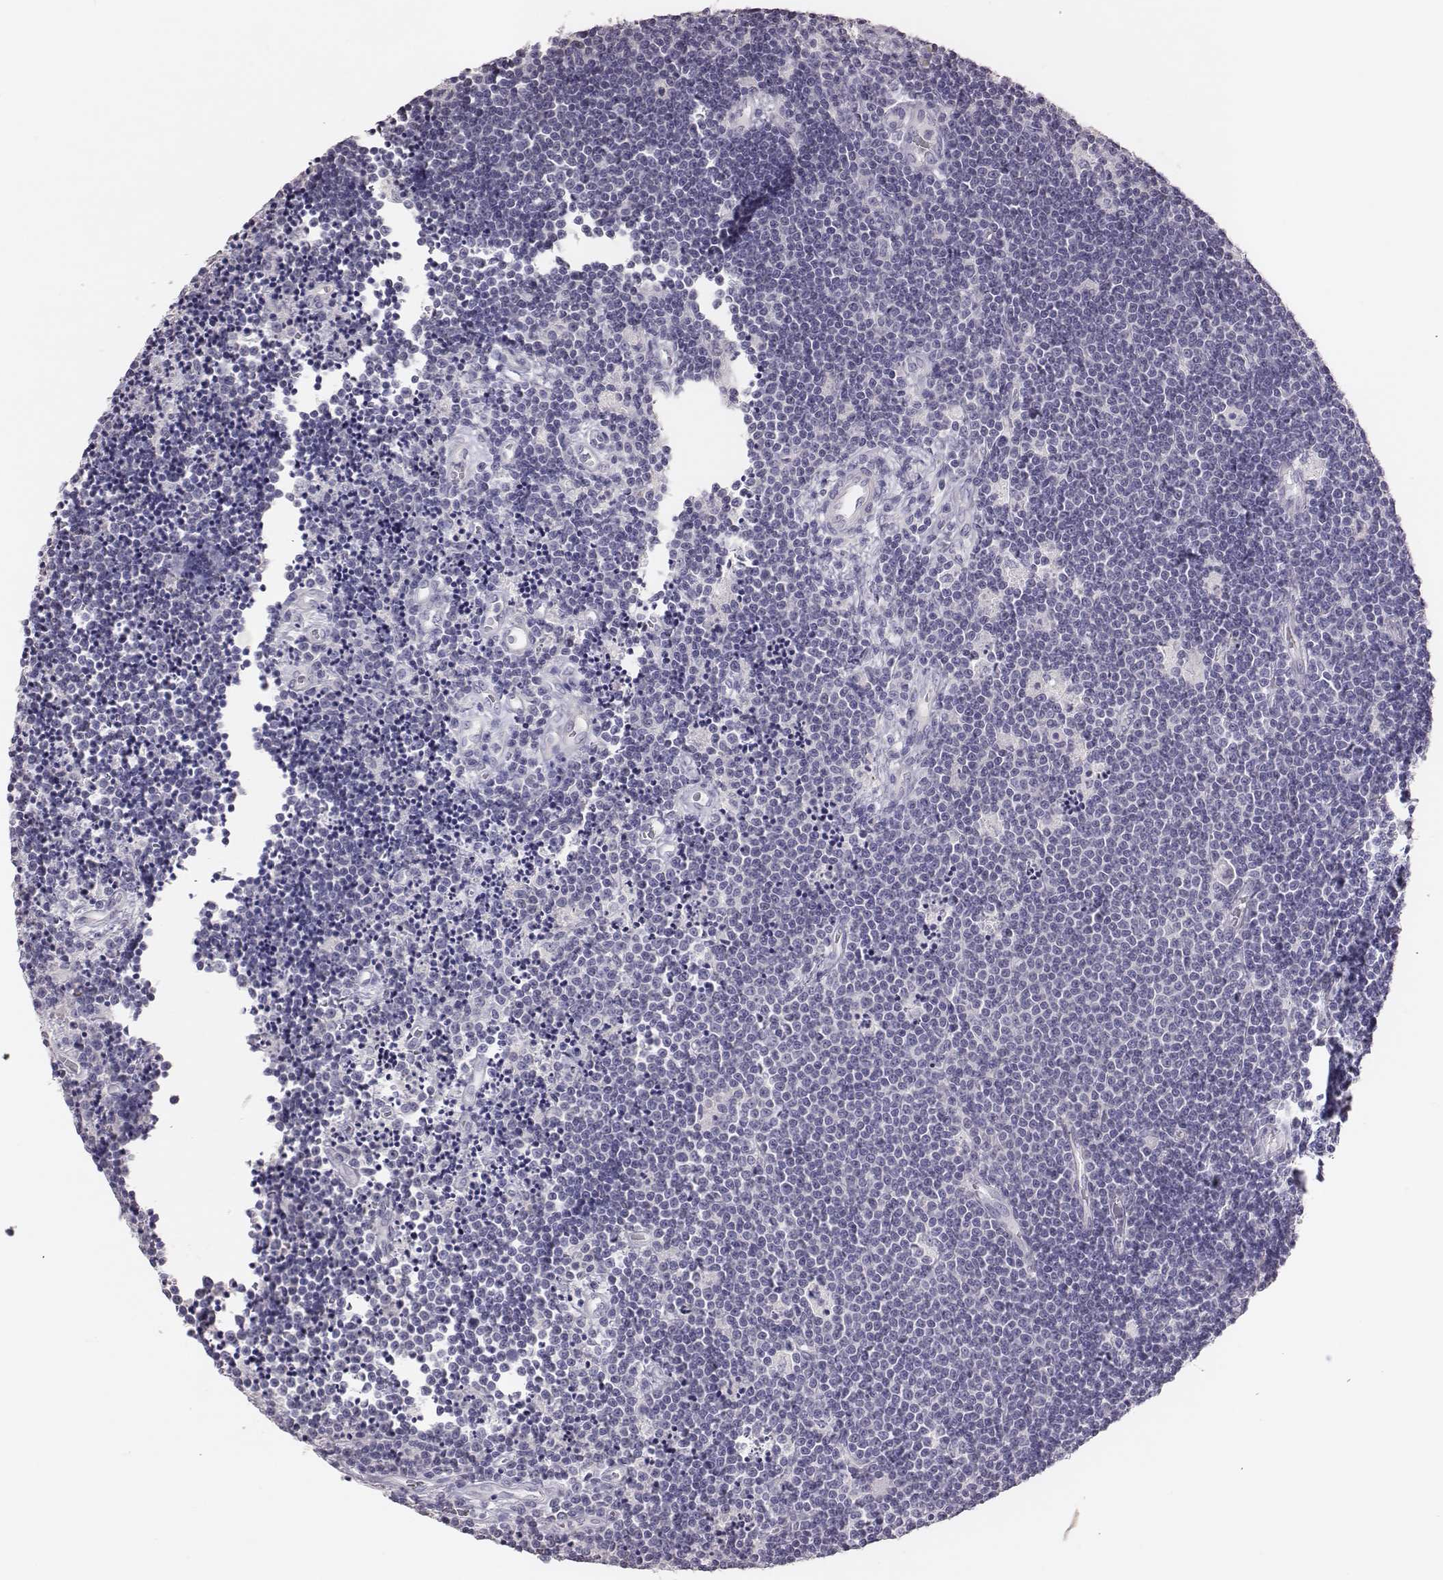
{"staining": {"intensity": "negative", "quantity": "none", "location": "none"}, "tissue": "lymphoma", "cell_type": "Tumor cells", "image_type": "cancer", "snomed": [{"axis": "morphology", "description": "Malignant lymphoma, non-Hodgkin's type, Low grade"}, {"axis": "topography", "description": "Brain"}], "caption": "This is an immunohistochemistry (IHC) micrograph of human low-grade malignant lymphoma, non-Hodgkin's type. There is no positivity in tumor cells.", "gene": "P2RY10", "patient": {"sex": "female", "age": 66}}